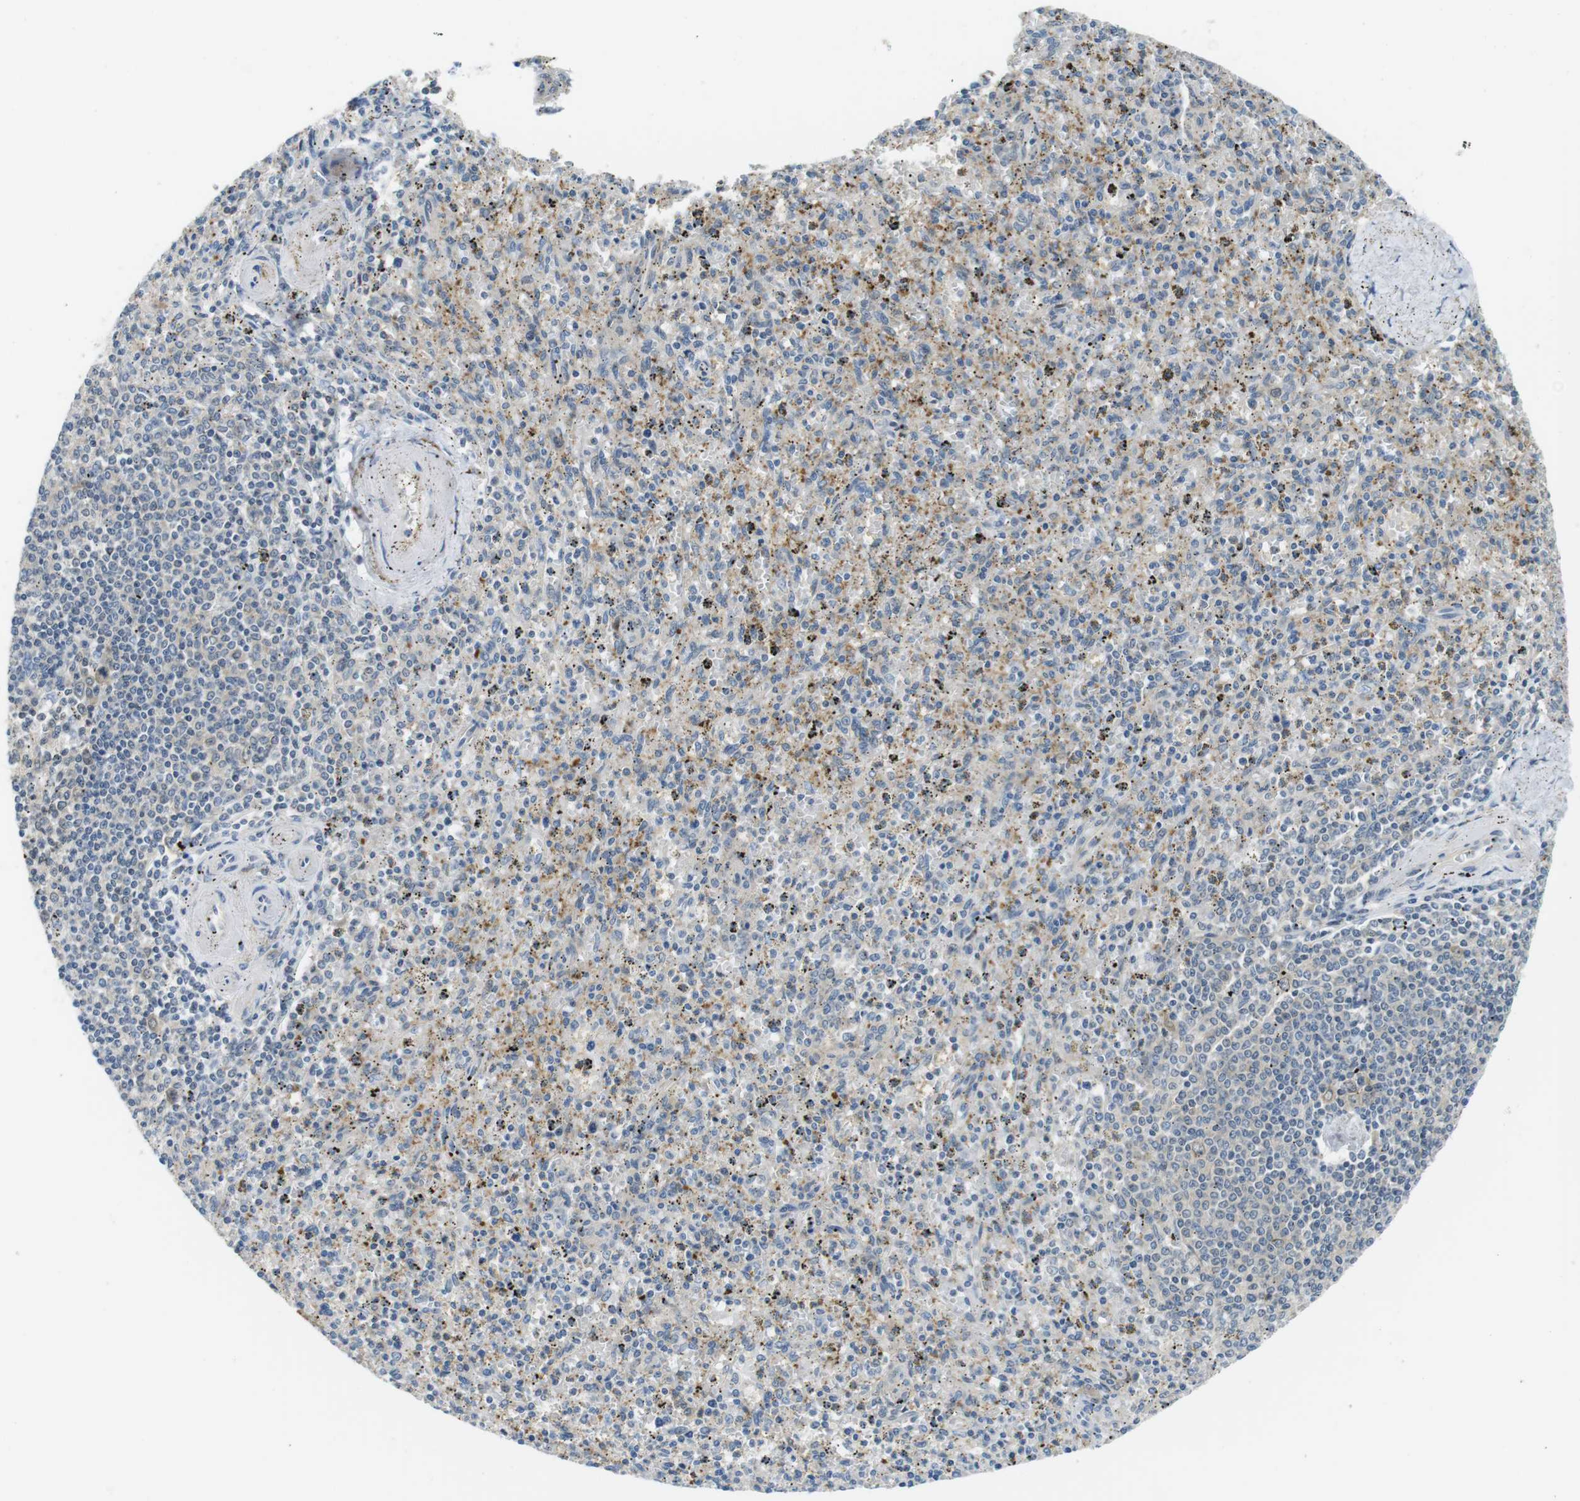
{"staining": {"intensity": "moderate", "quantity": "<25%", "location": "cytoplasmic/membranous"}, "tissue": "spleen", "cell_type": "Cells in red pulp", "image_type": "normal", "snomed": [{"axis": "morphology", "description": "Normal tissue, NOS"}, {"axis": "topography", "description": "Spleen"}], "caption": "Moderate cytoplasmic/membranous positivity is seen in about <25% of cells in red pulp in normal spleen. (brown staining indicates protein expression, while blue staining denotes nuclei).", "gene": "CASP2", "patient": {"sex": "male", "age": 72}}